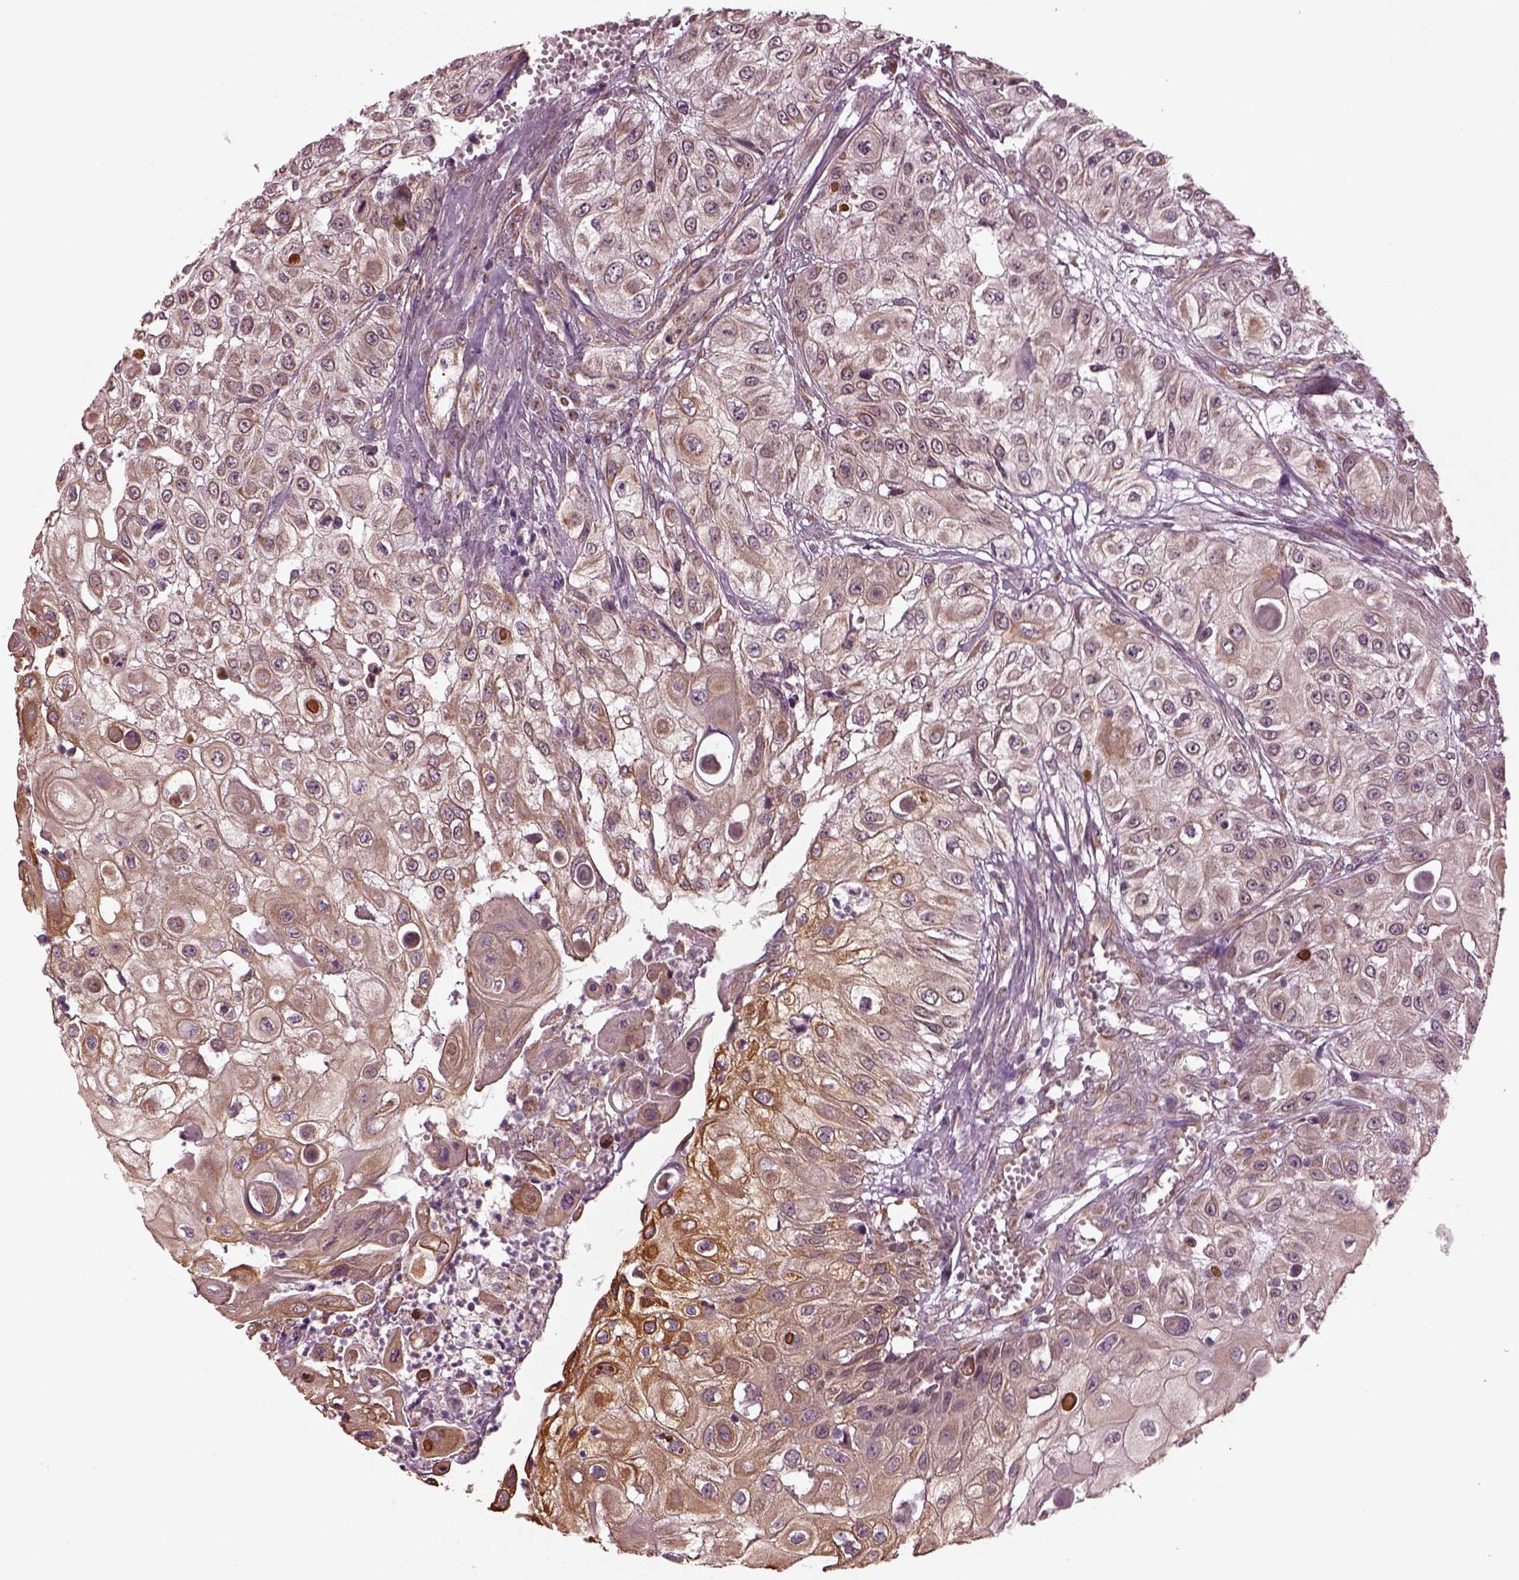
{"staining": {"intensity": "weak", "quantity": "25%-75%", "location": "cytoplasmic/membranous"}, "tissue": "urothelial cancer", "cell_type": "Tumor cells", "image_type": "cancer", "snomed": [{"axis": "morphology", "description": "Urothelial carcinoma, High grade"}, {"axis": "topography", "description": "Urinary bladder"}], "caption": "Urothelial cancer stained with DAB (3,3'-diaminobenzidine) immunohistochemistry displays low levels of weak cytoplasmic/membranous positivity in approximately 25%-75% of tumor cells.", "gene": "RUFY3", "patient": {"sex": "female", "age": 79}}